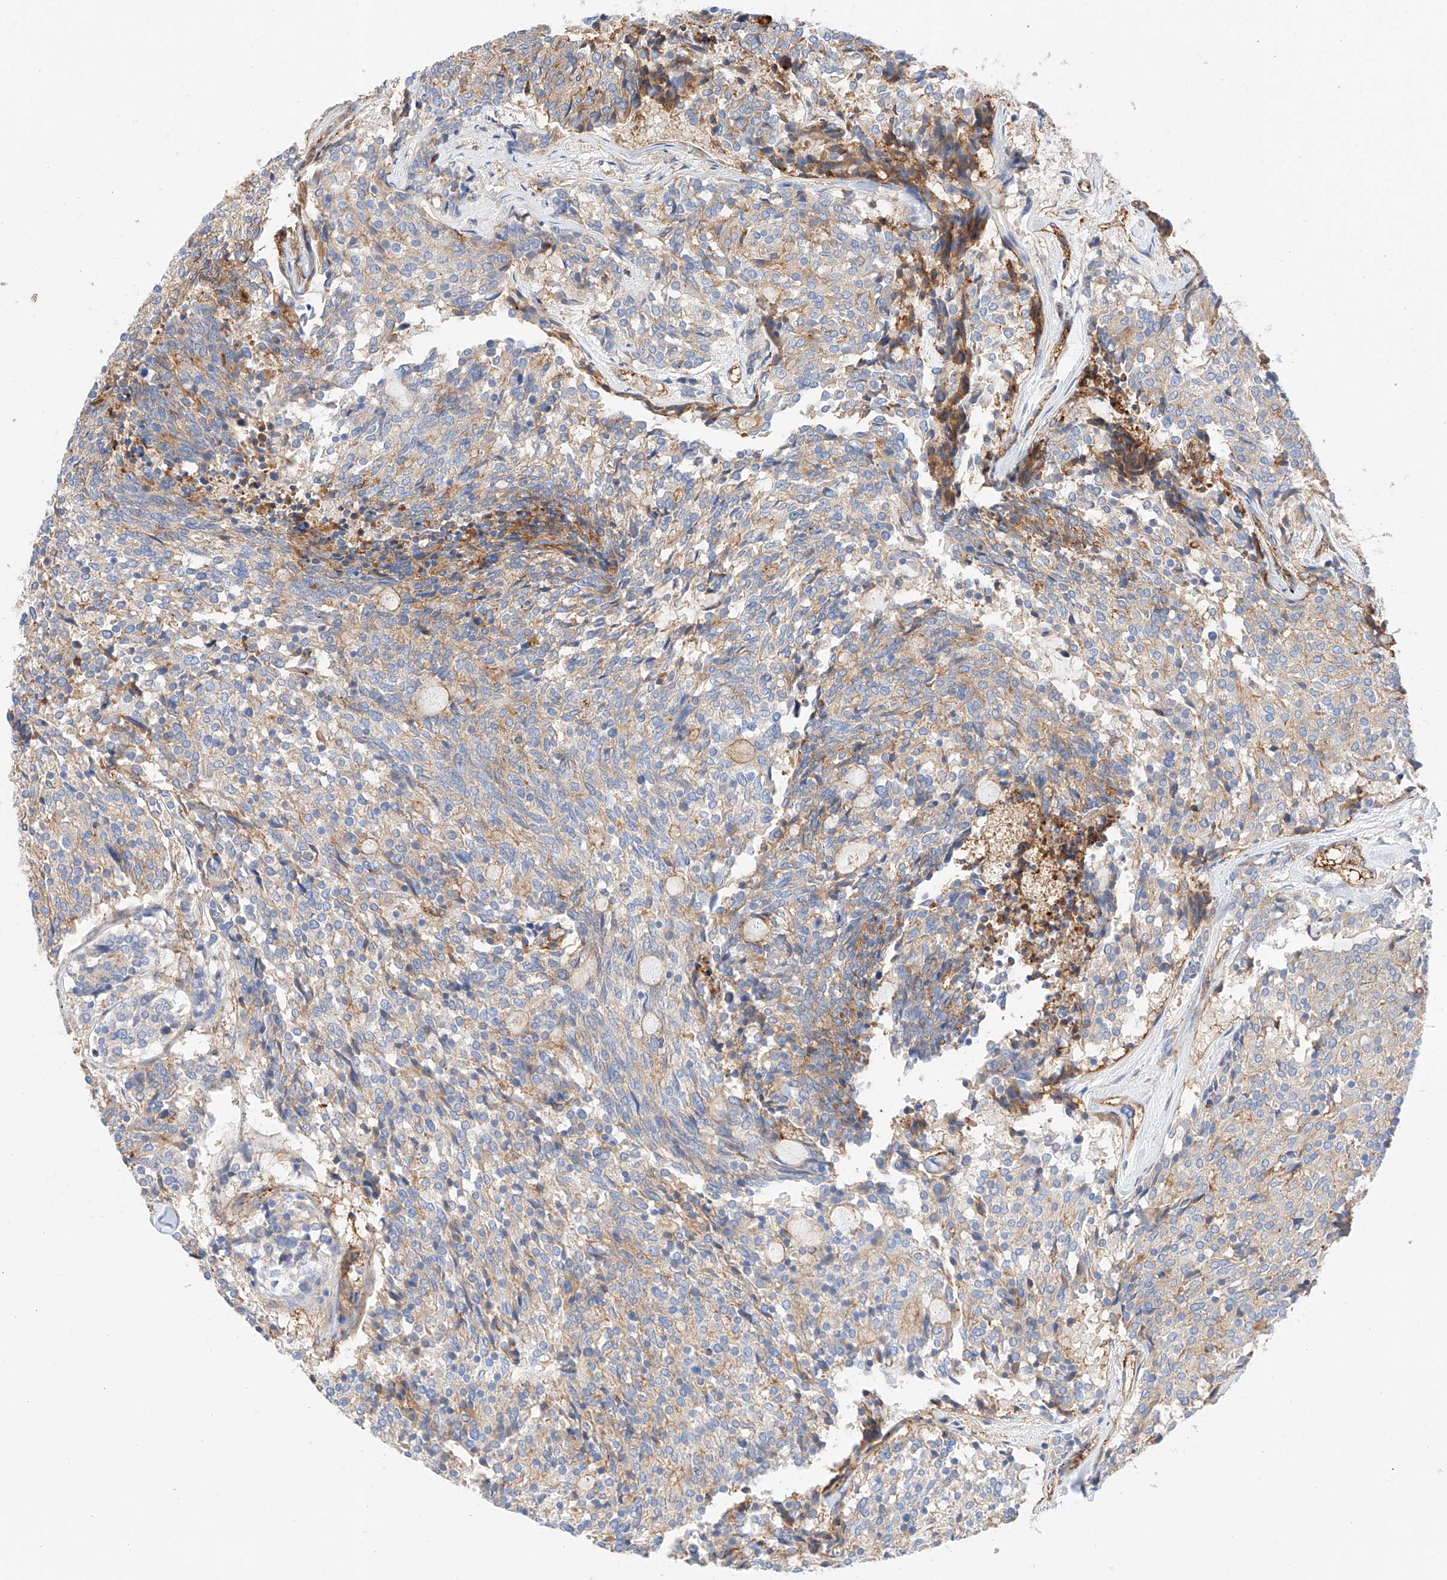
{"staining": {"intensity": "weak", "quantity": "25%-75%", "location": "cytoplasmic/membranous"}, "tissue": "carcinoid", "cell_type": "Tumor cells", "image_type": "cancer", "snomed": [{"axis": "morphology", "description": "Carcinoid, malignant, NOS"}, {"axis": "topography", "description": "Pancreas"}], "caption": "This is an image of immunohistochemistry (IHC) staining of carcinoid, which shows weak positivity in the cytoplasmic/membranous of tumor cells.", "gene": "HAUS4", "patient": {"sex": "female", "age": 54}}